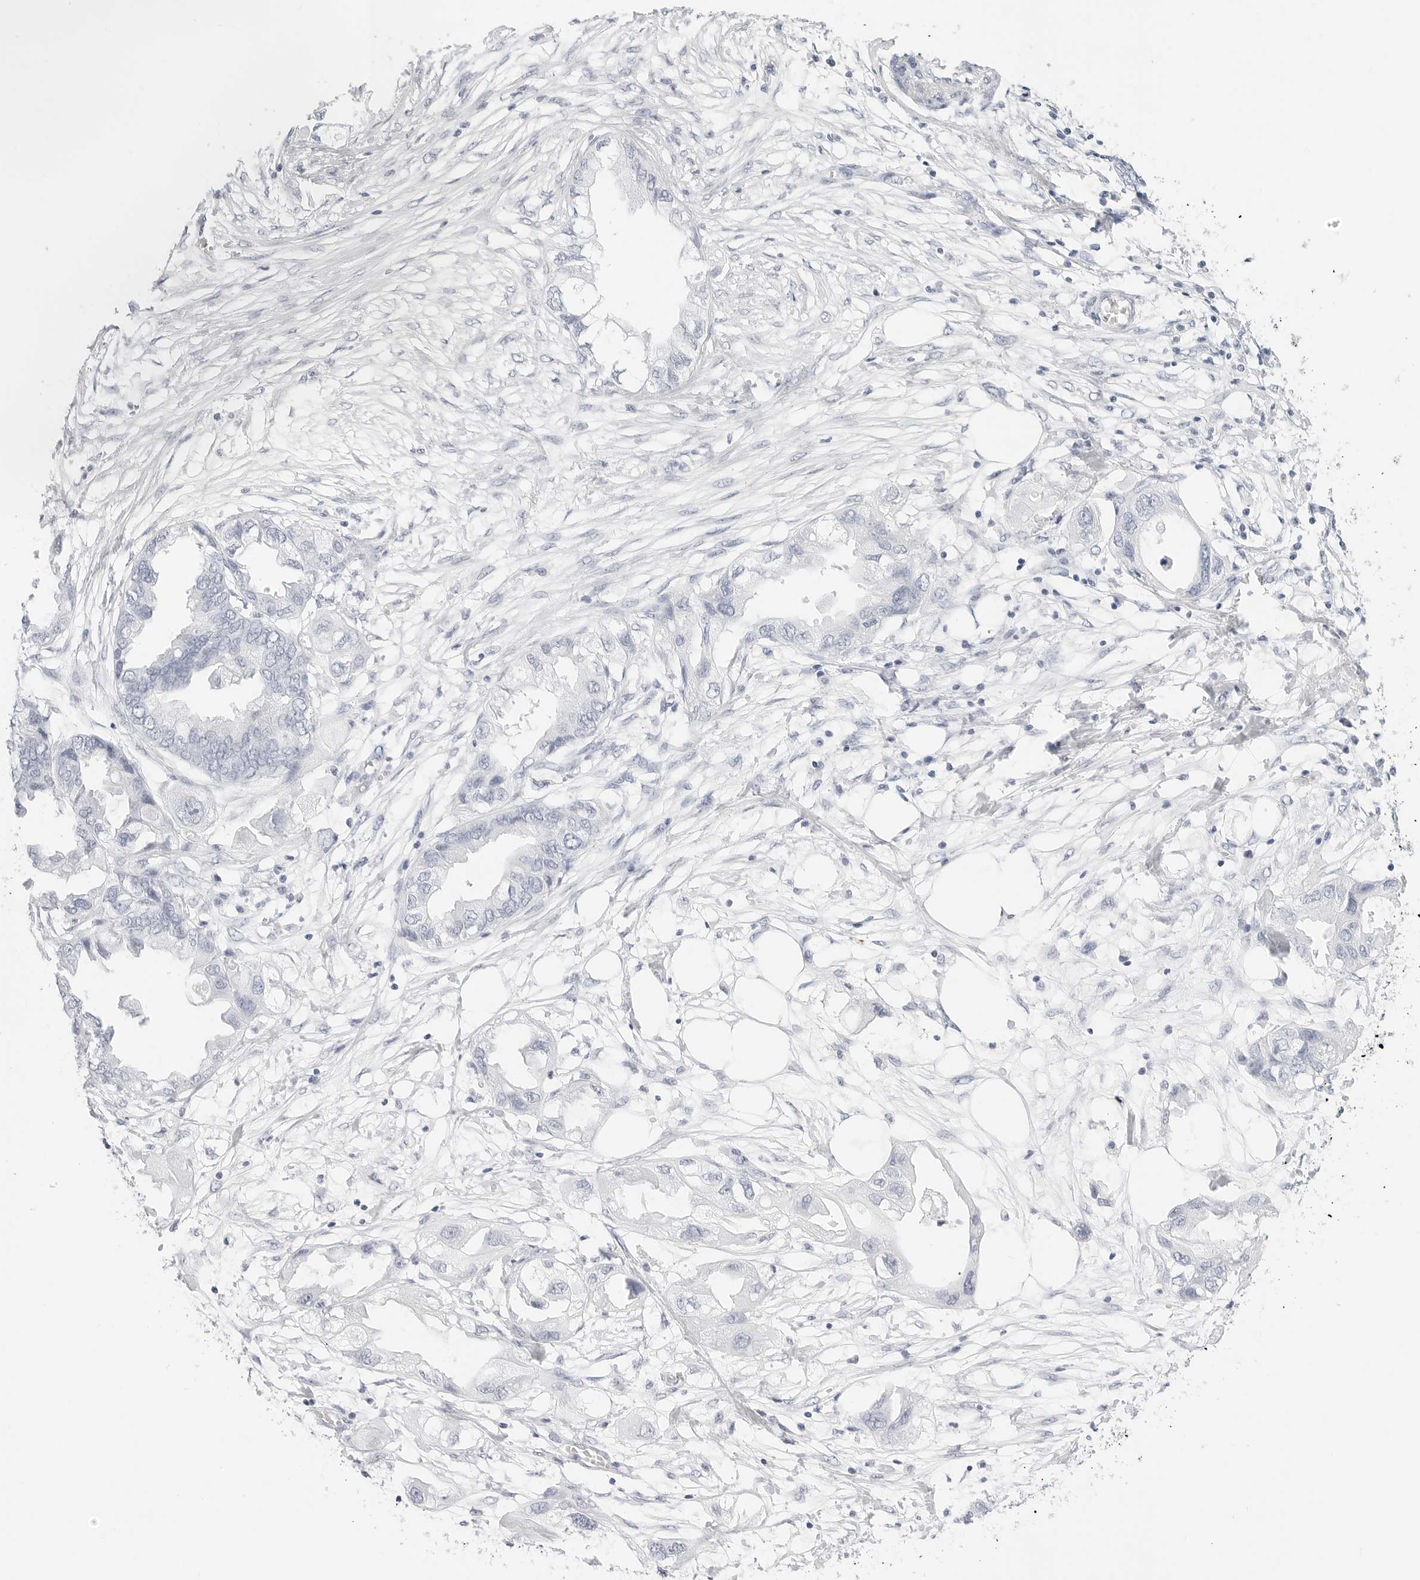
{"staining": {"intensity": "negative", "quantity": "none", "location": "none"}, "tissue": "endometrial cancer", "cell_type": "Tumor cells", "image_type": "cancer", "snomed": [{"axis": "morphology", "description": "Adenocarcinoma, NOS"}, {"axis": "morphology", "description": "Adenocarcinoma, metastatic, NOS"}, {"axis": "topography", "description": "Adipose tissue"}, {"axis": "topography", "description": "Endometrium"}], "caption": "A high-resolution micrograph shows immunohistochemistry (IHC) staining of endometrial cancer (adenocarcinoma), which shows no significant expression in tumor cells.", "gene": "TFF2", "patient": {"sex": "female", "age": 67}}